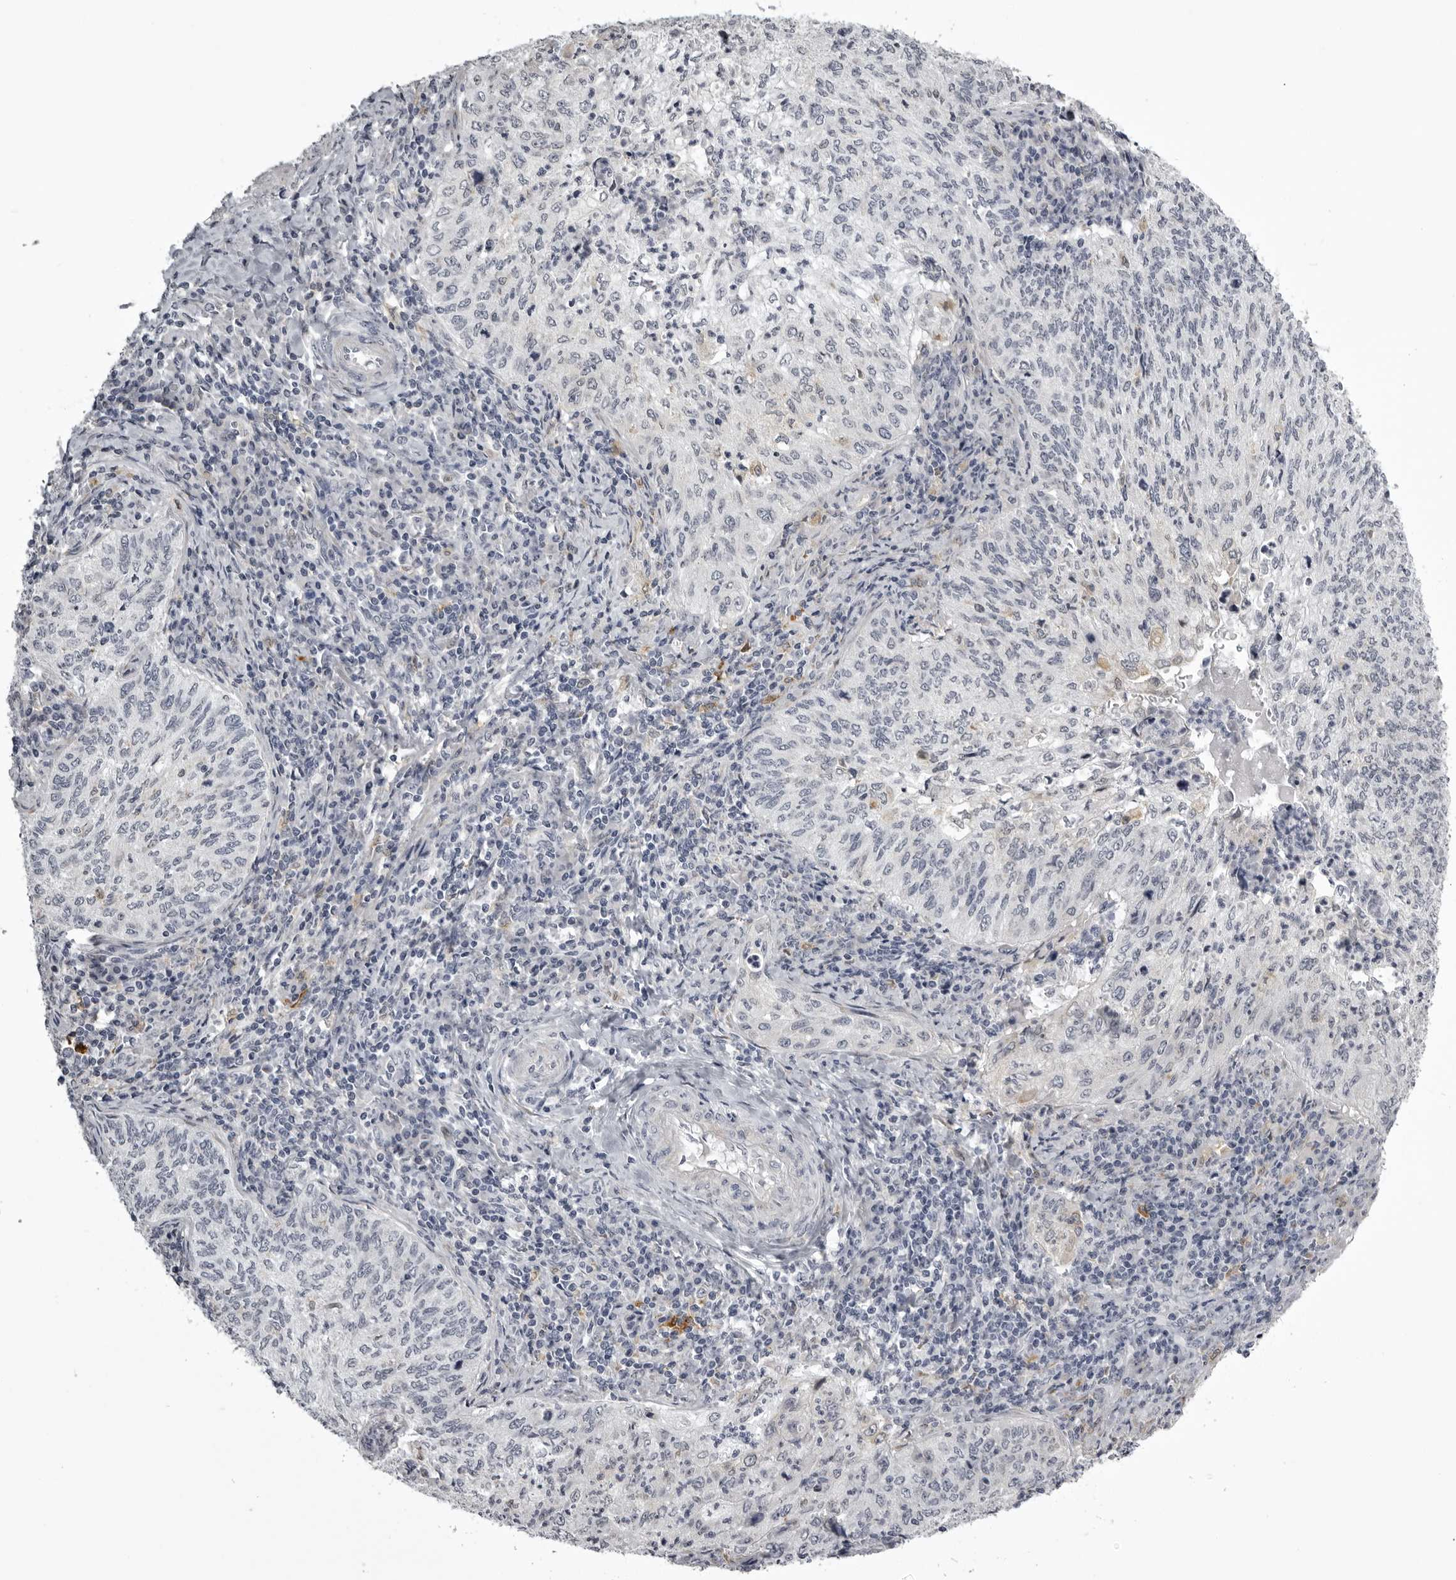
{"staining": {"intensity": "negative", "quantity": "none", "location": "none"}, "tissue": "cervical cancer", "cell_type": "Tumor cells", "image_type": "cancer", "snomed": [{"axis": "morphology", "description": "Squamous cell carcinoma, NOS"}, {"axis": "topography", "description": "Cervix"}], "caption": "Tumor cells show no significant positivity in squamous cell carcinoma (cervical).", "gene": "NCEH1", "patient": {"sex": "female", "age": 30}}